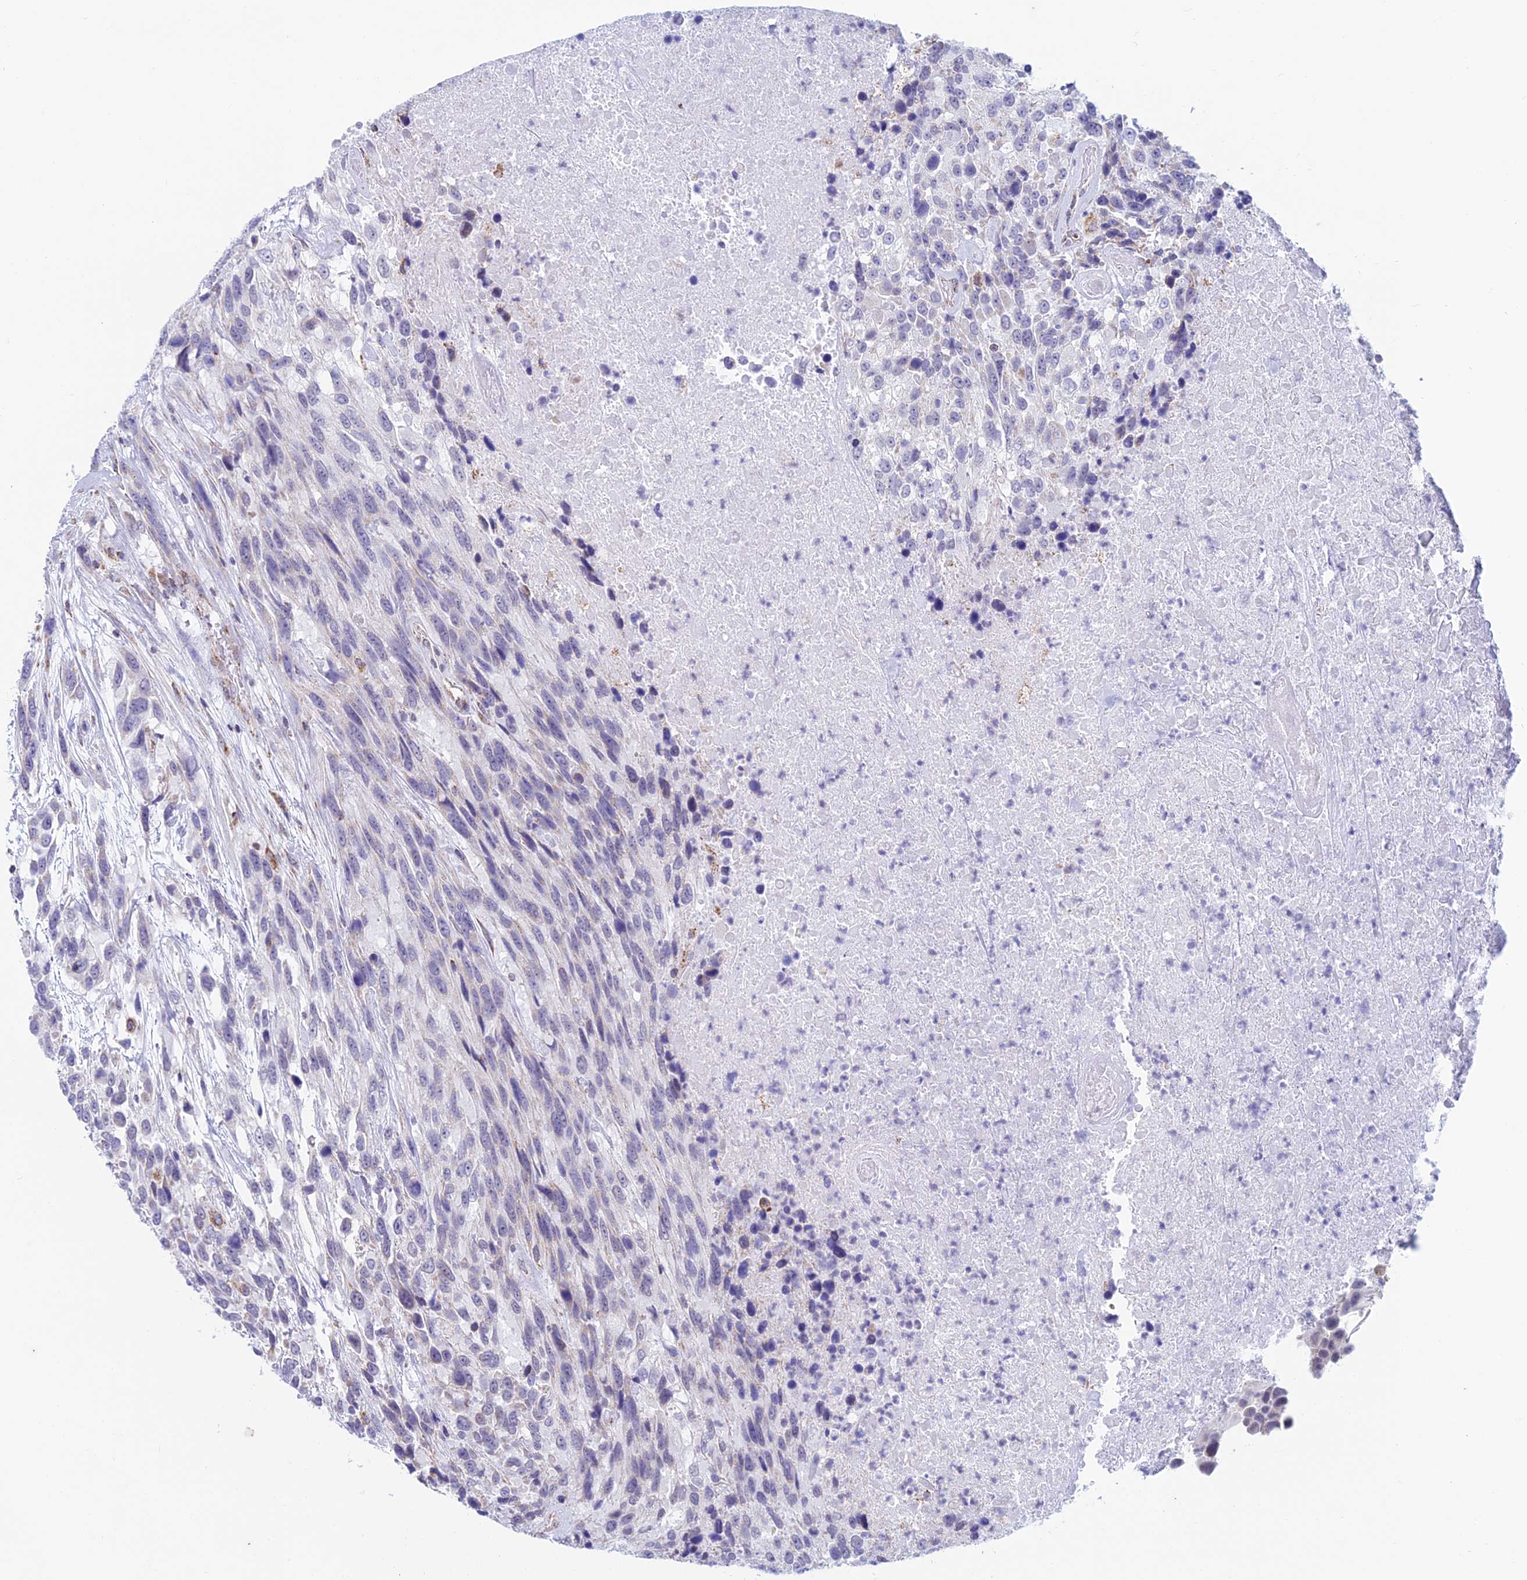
{"staining": {"intensity": "weak", "quantity": "<25%", "location": "cytoplasmic/membranous"}, "tissue": "urothelial cancer", "cell_type": "Tumor cells", "image_type": "cancer", "snomed": [{"axis": "morphology", "description": "Urothelial carcinoma, High grade"}, {"axis": "topography", "description": "Urinary bladder"}], "caption": "This histopathology image is of high-grade urothelial carcinoma stained with immunohistochemistry to label a protein in brown with the nuclei are counter-stained blue. There is no positivity in tumor cells.", "gene": "ZNG1B", "patient": {"sex": "female", "age": 70}}